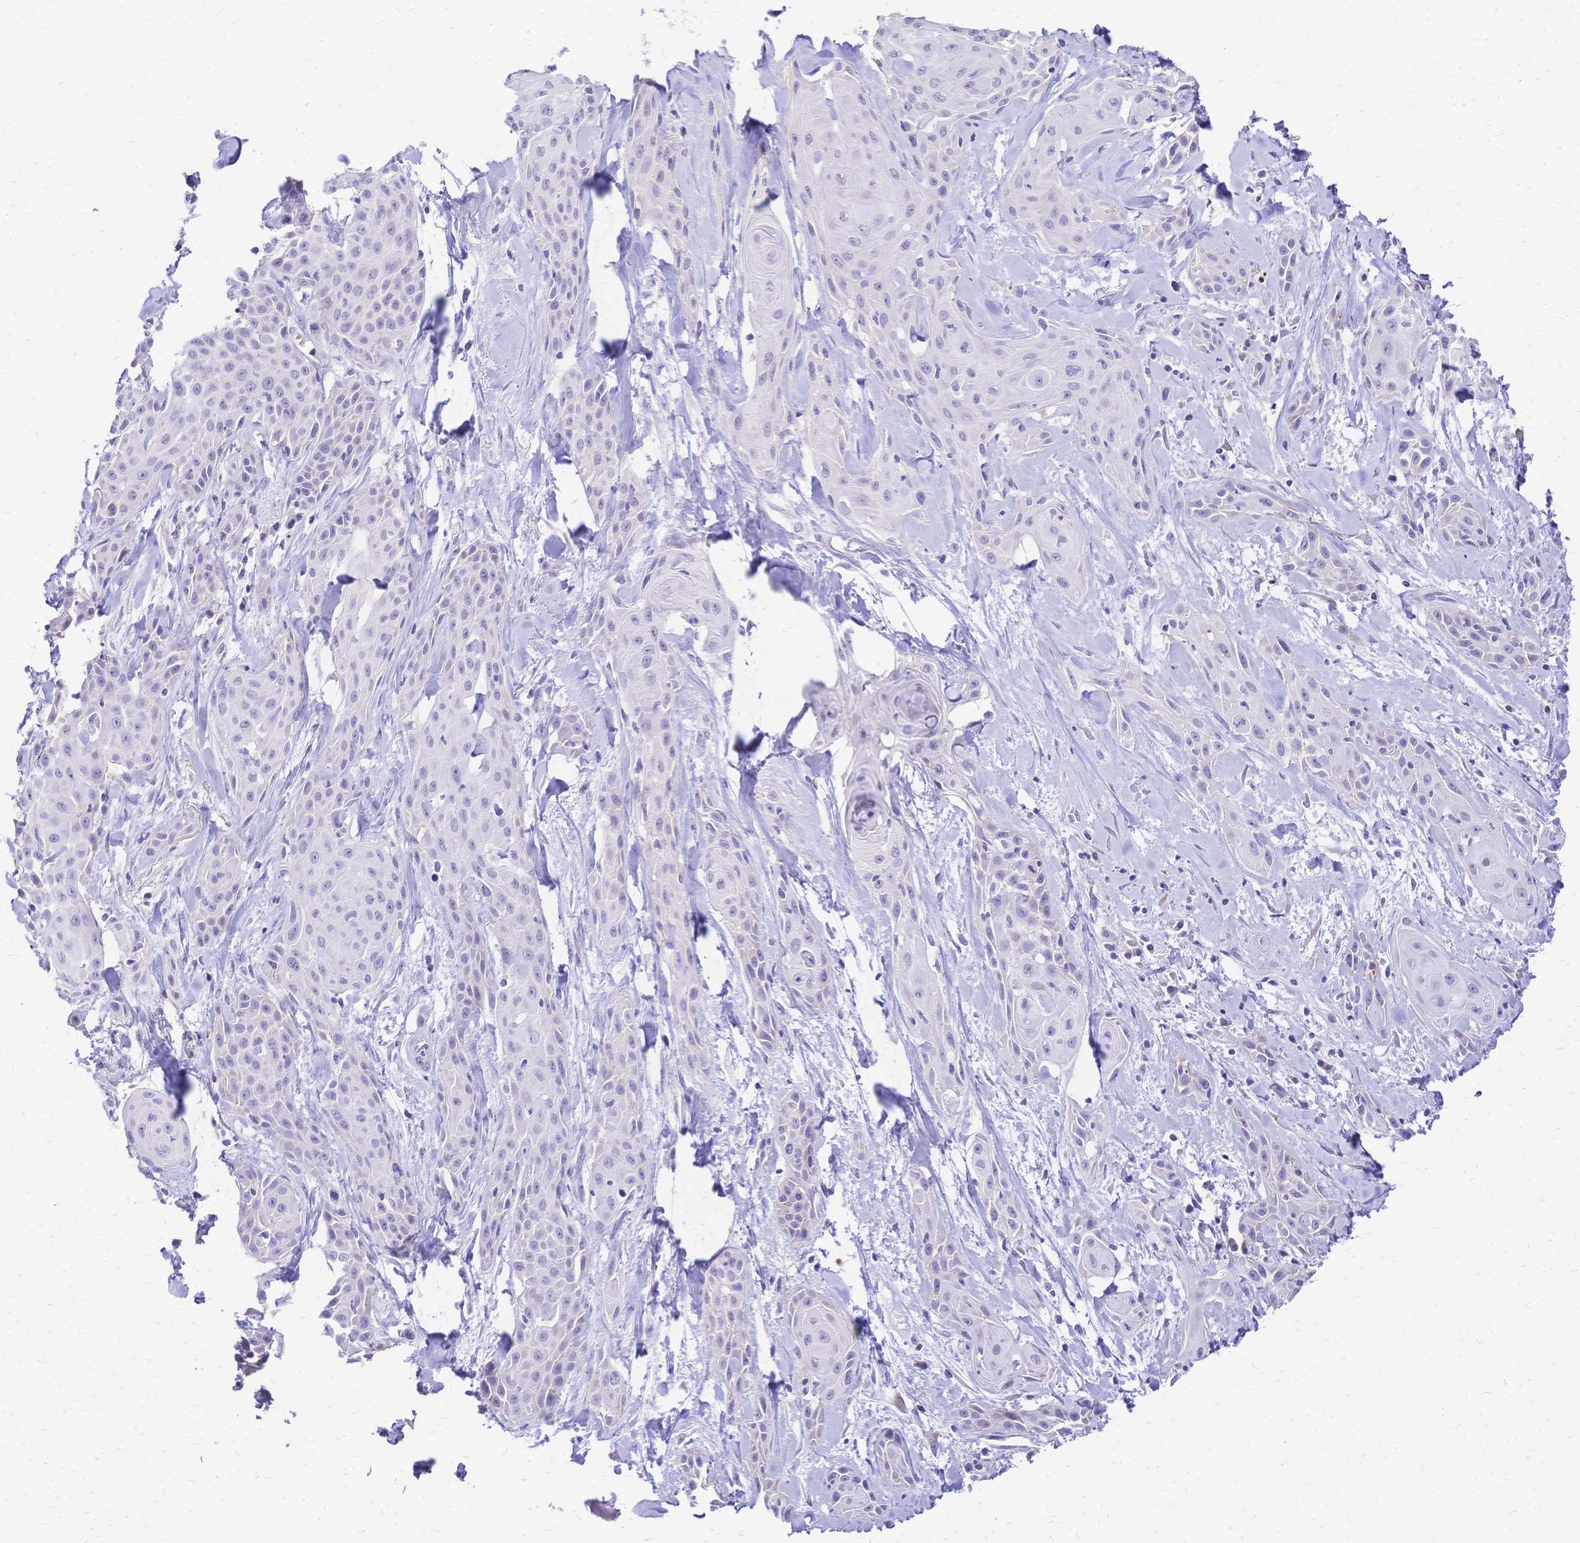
{"staining": {"intensity": "negative", "quantity": "none", "location": "none"}, "tissue": "skin cancer", "cell_type": "Tumor cells", "image_type": "cancer", "snomed": [{"axis": "morphology", "description": "Squamous cell carcinoma, NOS"}, {"axis": "topography", "description": "Skin"}, {"axis": "topography", "description": "Anal"}], "caption": "Immunohistochemistry of human skin squamous cell carcinoma demonstrates no staining in tumor cells.", "gene": "GRB7", "patient": {"sex": "male", "age": 64}}